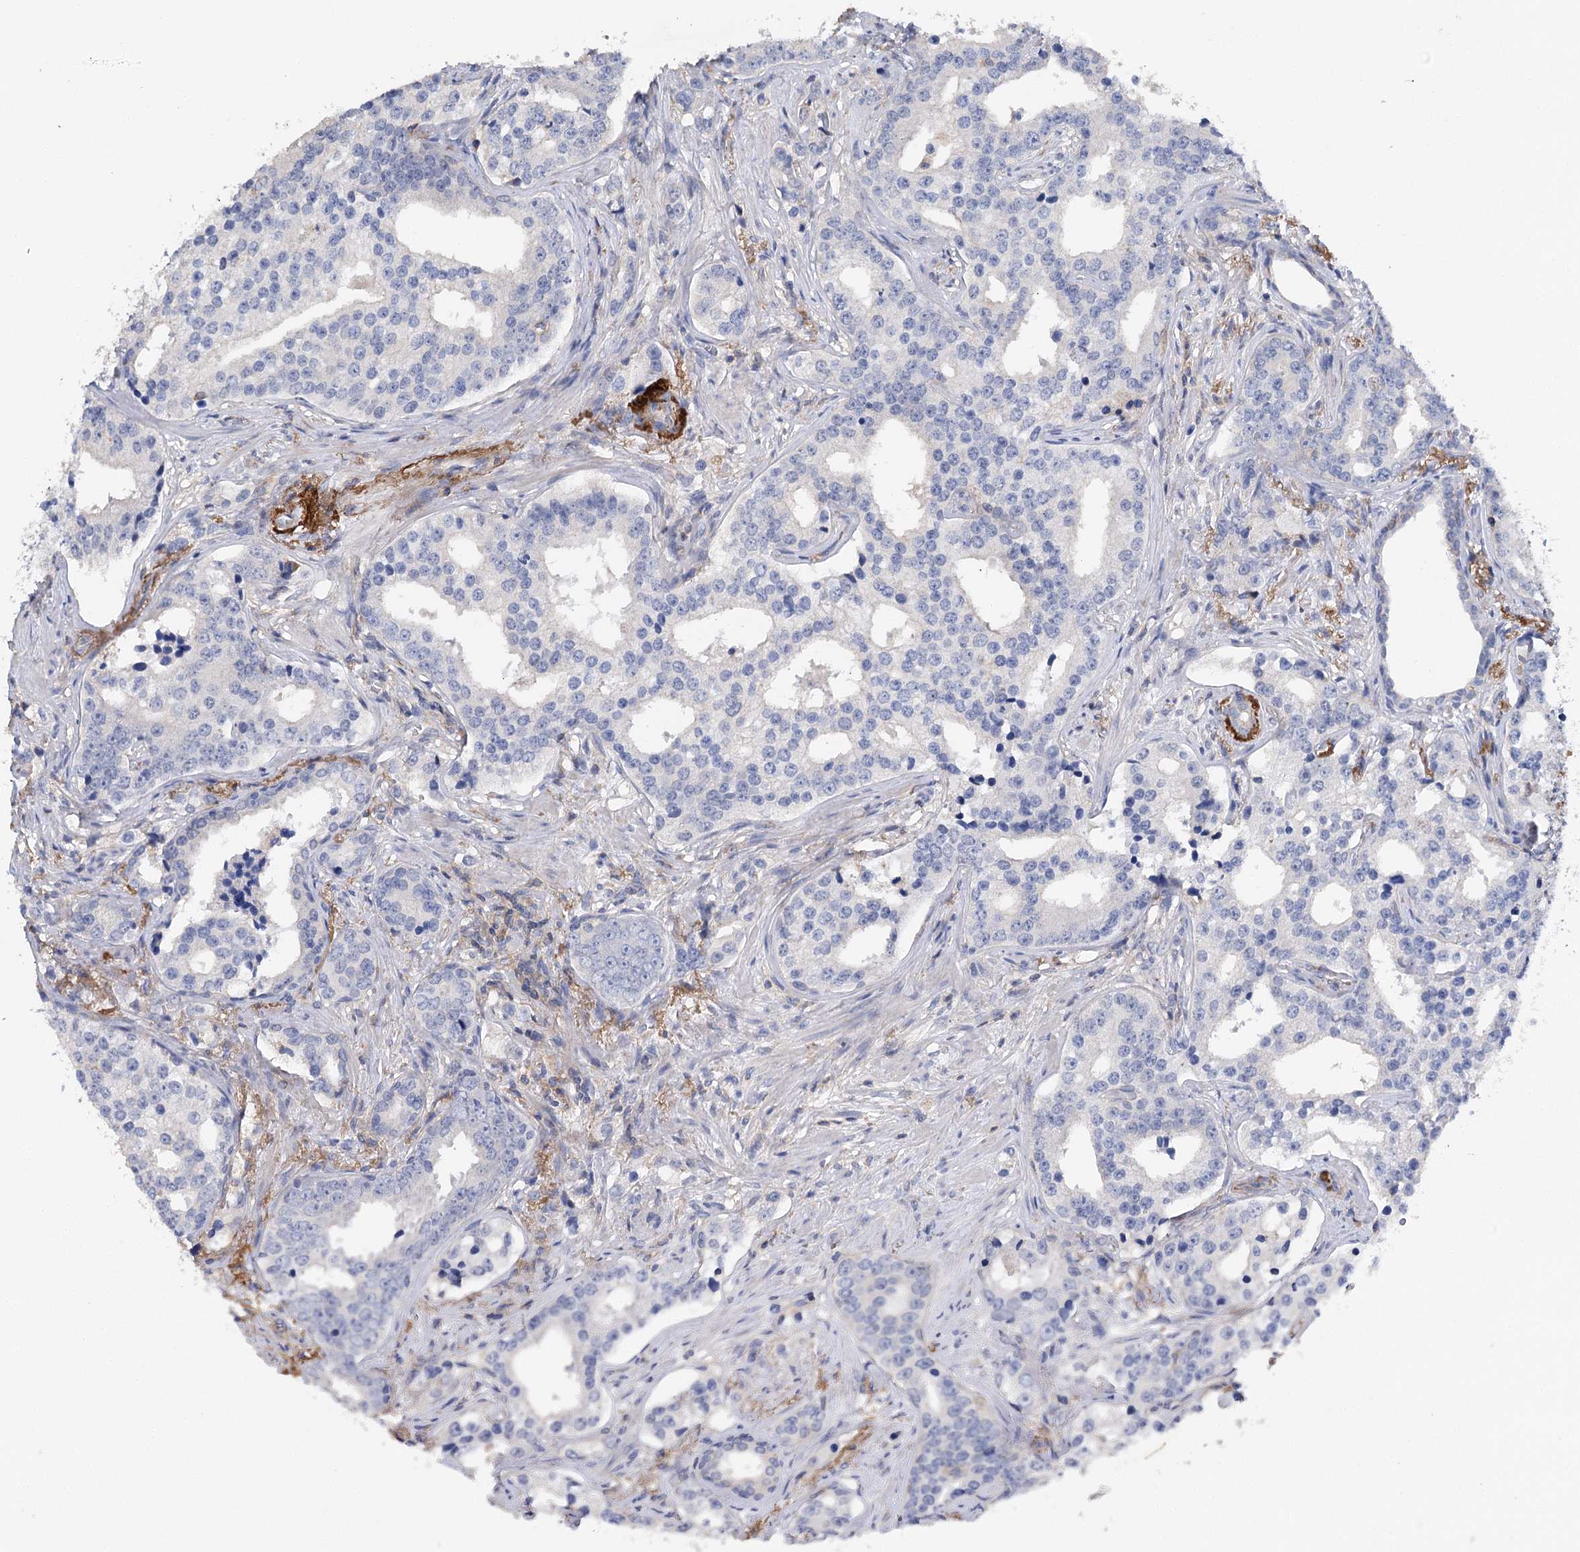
{"staining": {"intensity": "negative", "quantity": "none", "location": "none"}, "tissue": "prostate cancer", "cell_type": "Tumor cells", "image_type": "cancer", "snomed": [{"axis": "morphology", "description": "Adenocarcinoma, High grade"}, {"axis": "topography", "description": "Prostate"}], "caption": "A high-resolution micrograph shows immunohistochemistry staining of prostate cancer (adenocarcinoma (high-grade)), which reveals no significant expression in tumor cells. (DAB (3,3'-diaminobenzidine) IHC visualized using brightfield microscopy, high magnification).", "gene": "EPYC", "patient": {"sex": "male", "age": 62}}